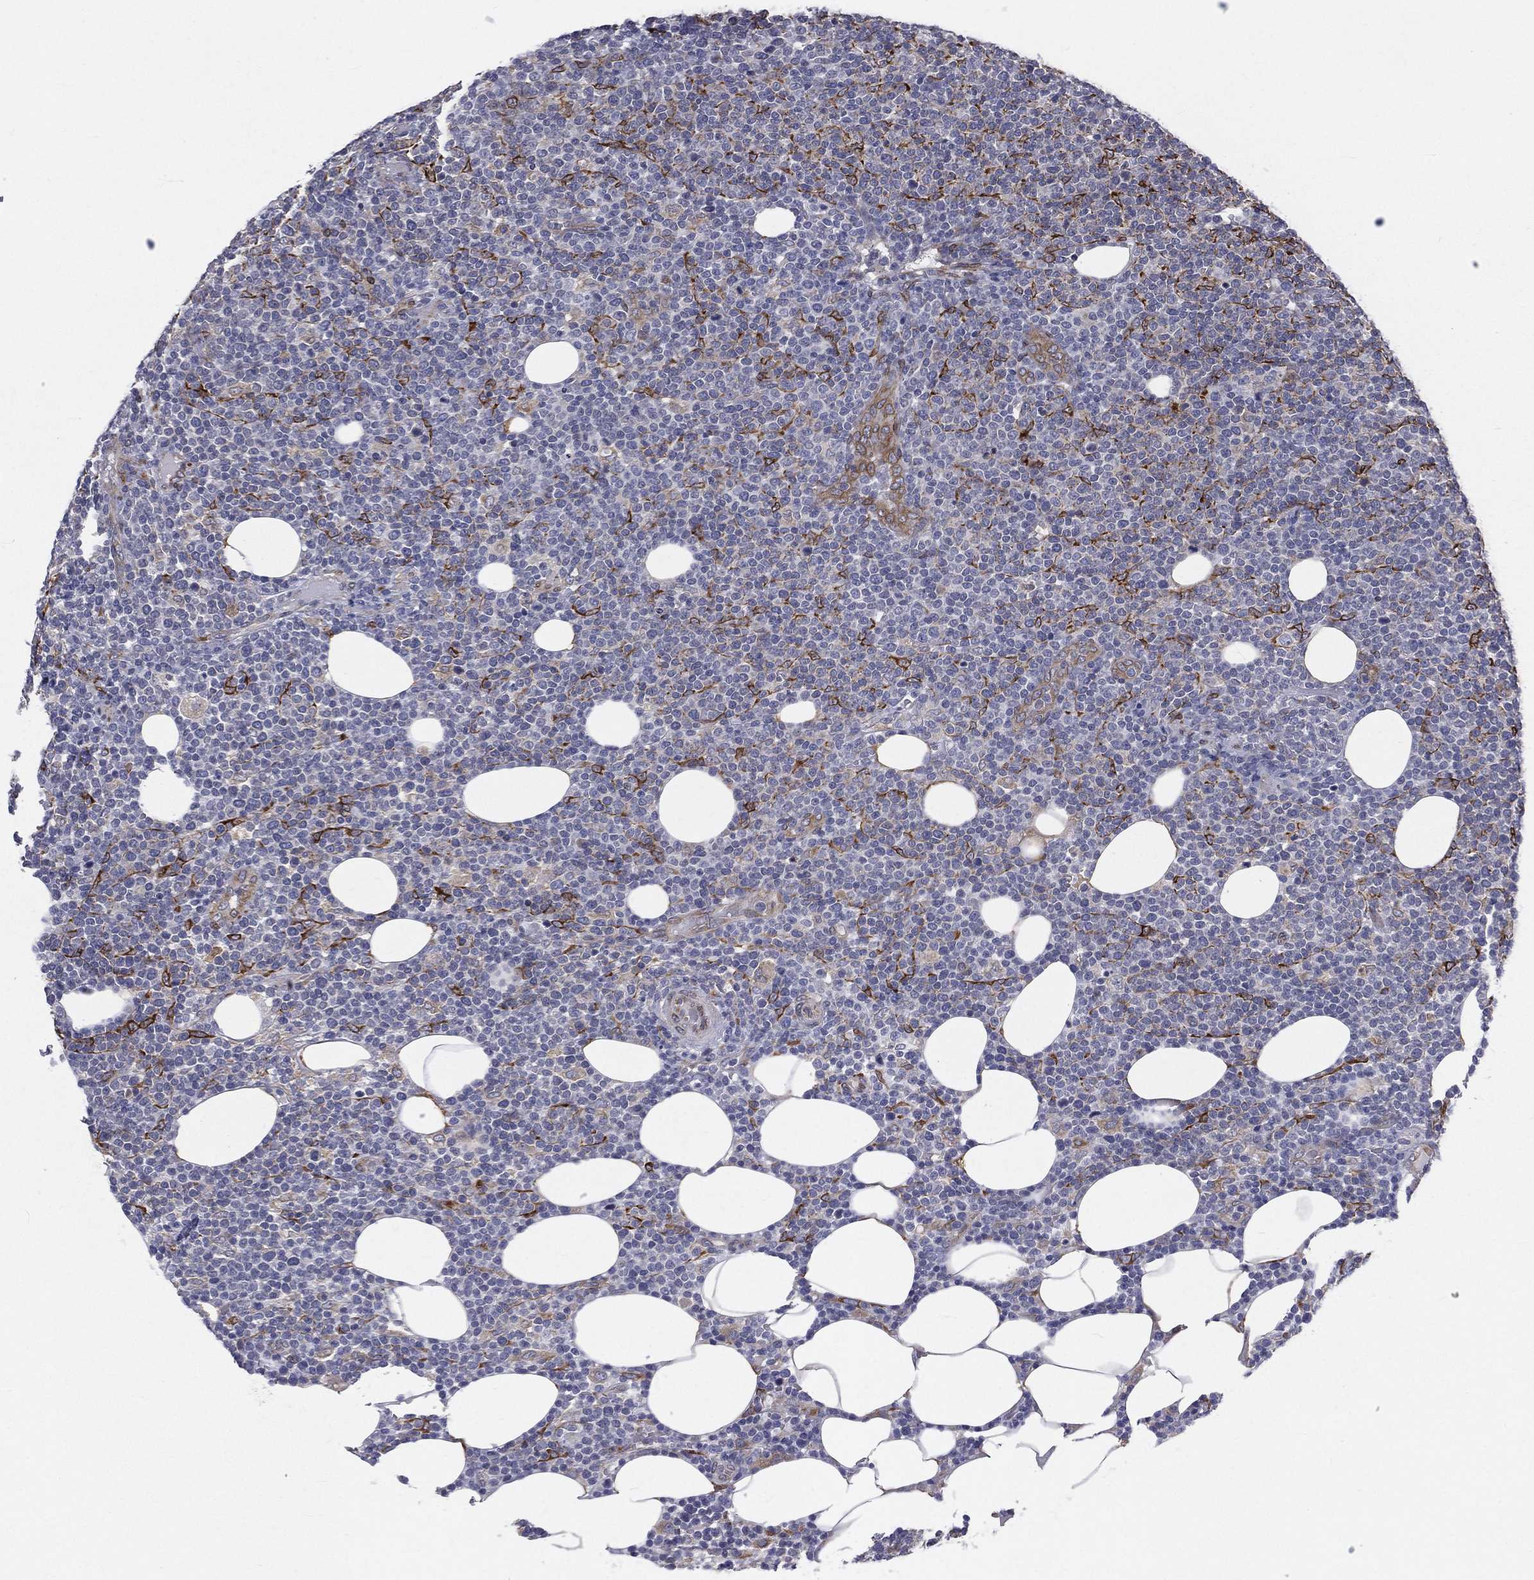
{"staining": {"intensity": "moderate", "quantity": "<25%", "location": "cytoplasmic/membranous"}, "tissue": "lymphoma", "cell_type": "Tumor cells", "image_type": "cancer", "snomed": [{"axis": "morphology", "description": "Malignant lymphoma, non-Hodgkin's type, High grade"}, {"axis": "topography", "description": "Lymph node"}], "caption": "An image showing moderate cytoplasmic/membranous staining in about <25% of tumor cells in high-grade malignant lymphoma, non-Hodgkin's type, as visualized by brown immunohistochemical staining.", "gene": "PGRMC1", "patient": {"sex": "male", "age": 61}}